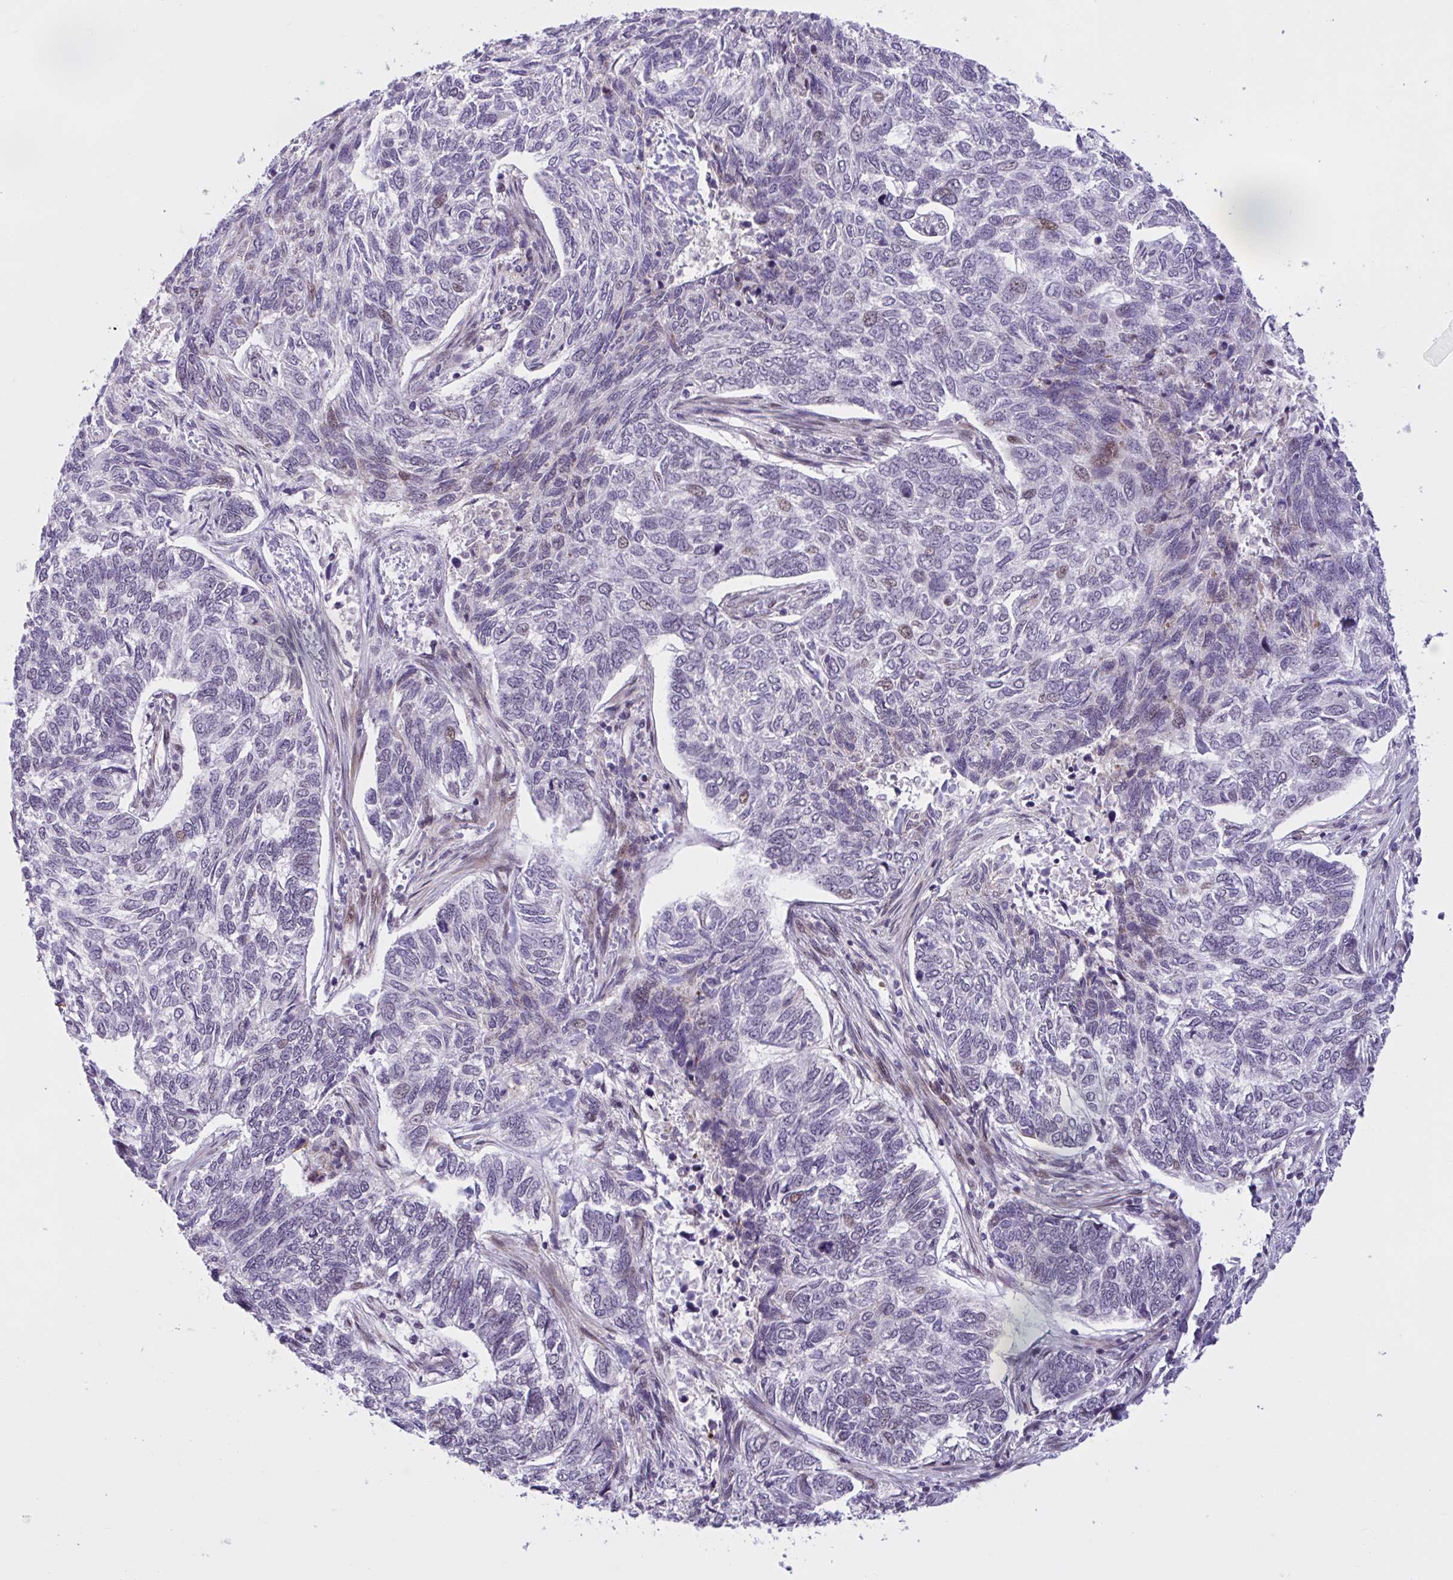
{"staining": {"intensity": "moderate", "quantity": "<25%", "location": "nuclear"}, "tissue": "skin cancer", "cell_type": "Tumor cells", "image_type": "cancer", "snomed": [{"axis": "morphology", "description": "Basal cell carcinoma"}, {"axis": "topography", "description": "Skin"}], "caption": "Moderate nuclear protein positivity is seen in approximately <25% of tumor cells in skin basal cell carcinoma.", "gene": "RBL1", "patient": {"sex": "female", "age": 65}}